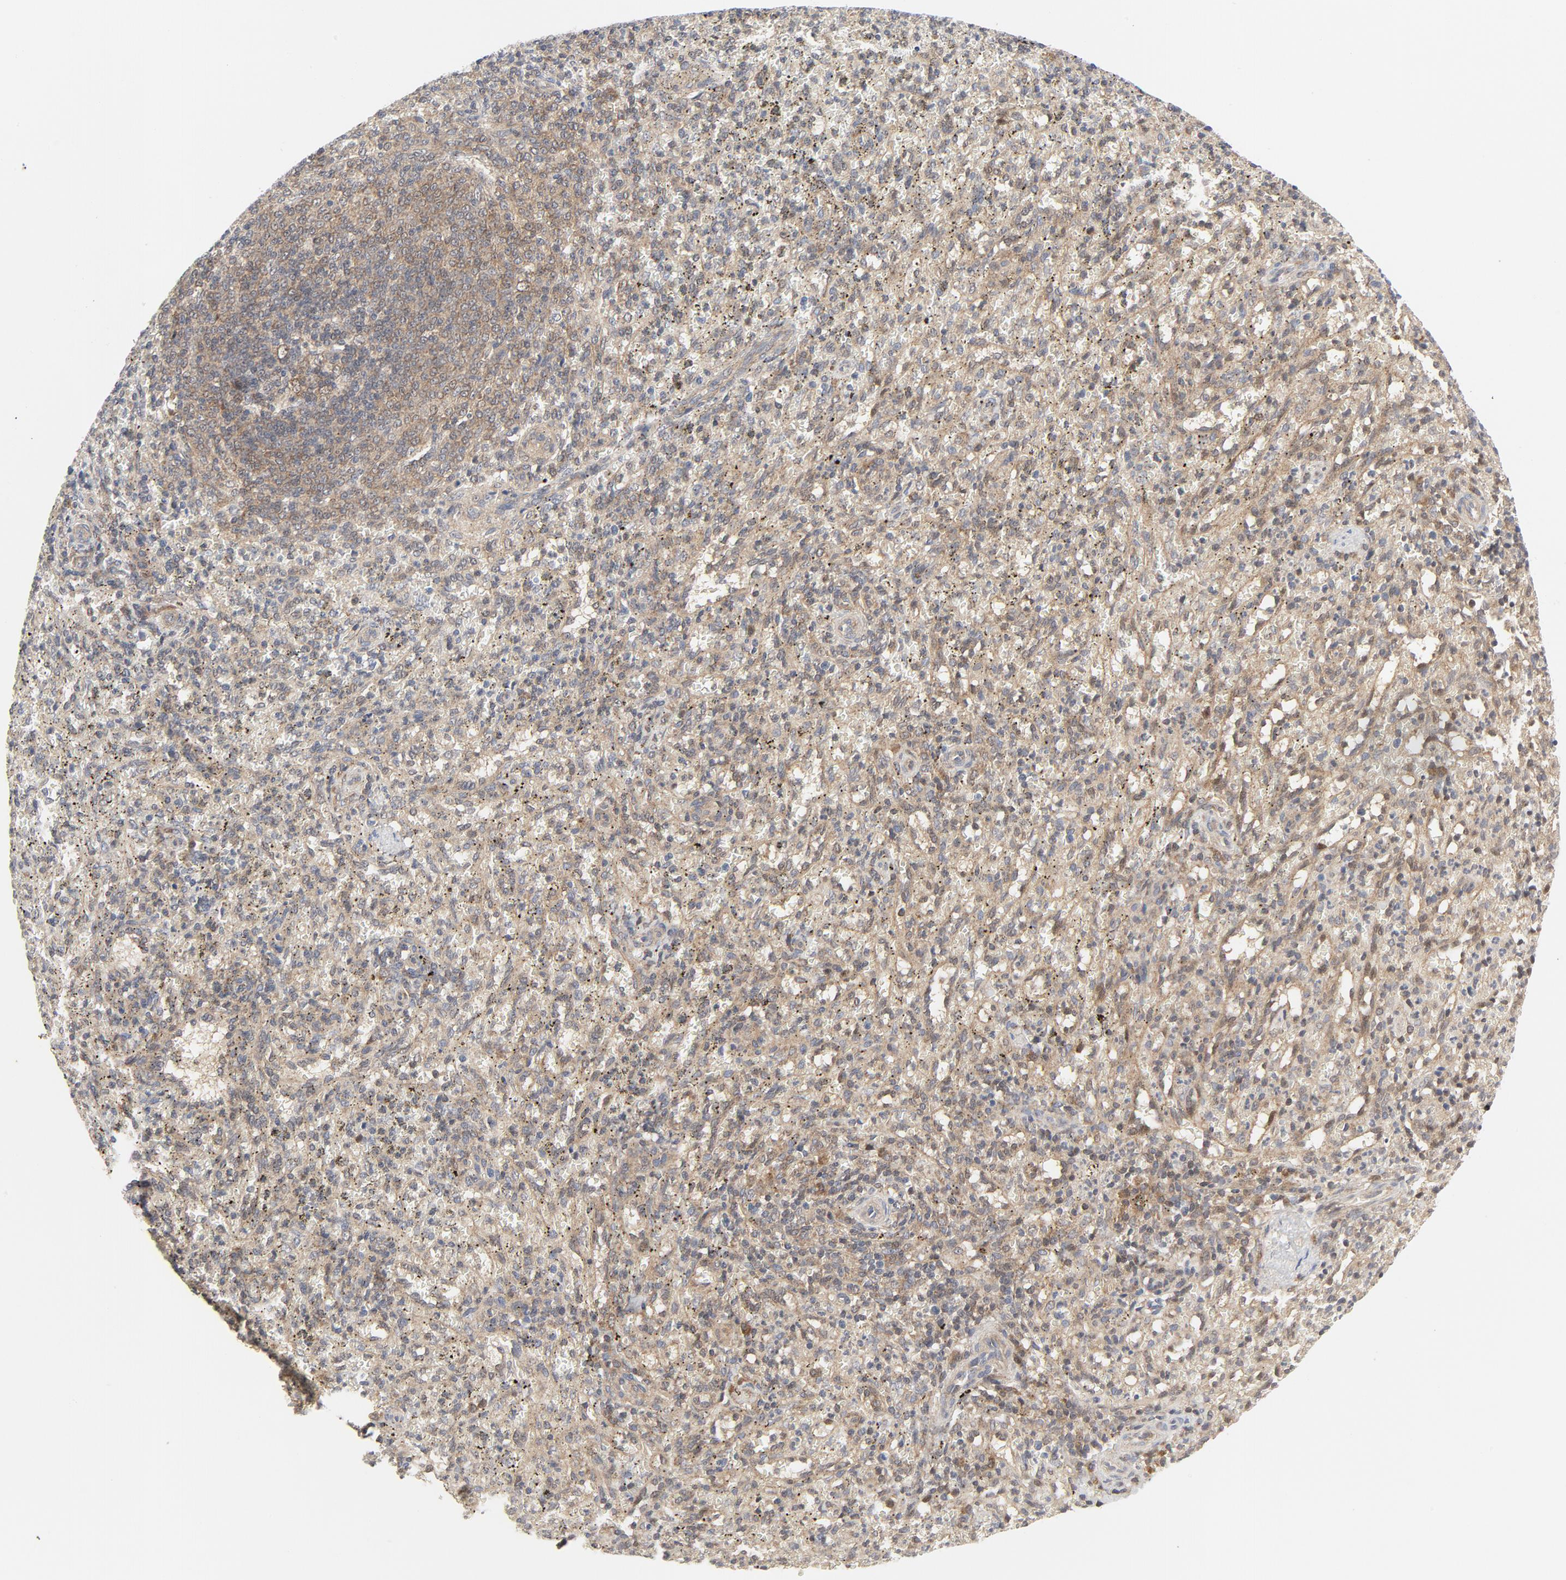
{"staining": {"intensity": "weak", "quantity": ">75%", "location": "cytoplasmic/membranous"}, "tissue": "spleen", "cell_type": "Cells in red pulp", "image_type": "normal", "snomed": [{"axis": "morphology", "description": "Normal tissue, NOS"}, {"axis": "topography", "description": "Spleen"}], "caption": "Immunohistochemical staining of normal spleen reveals low levels of weak cytoplasmic/membranous staining in about >75% of cells in red pulp. Immunohistochemistry stains the protein of interest in brown and the nuclei are stained blue.", "gene": "MAP2K7", "patient": {"sex": "female", "age": 10}}